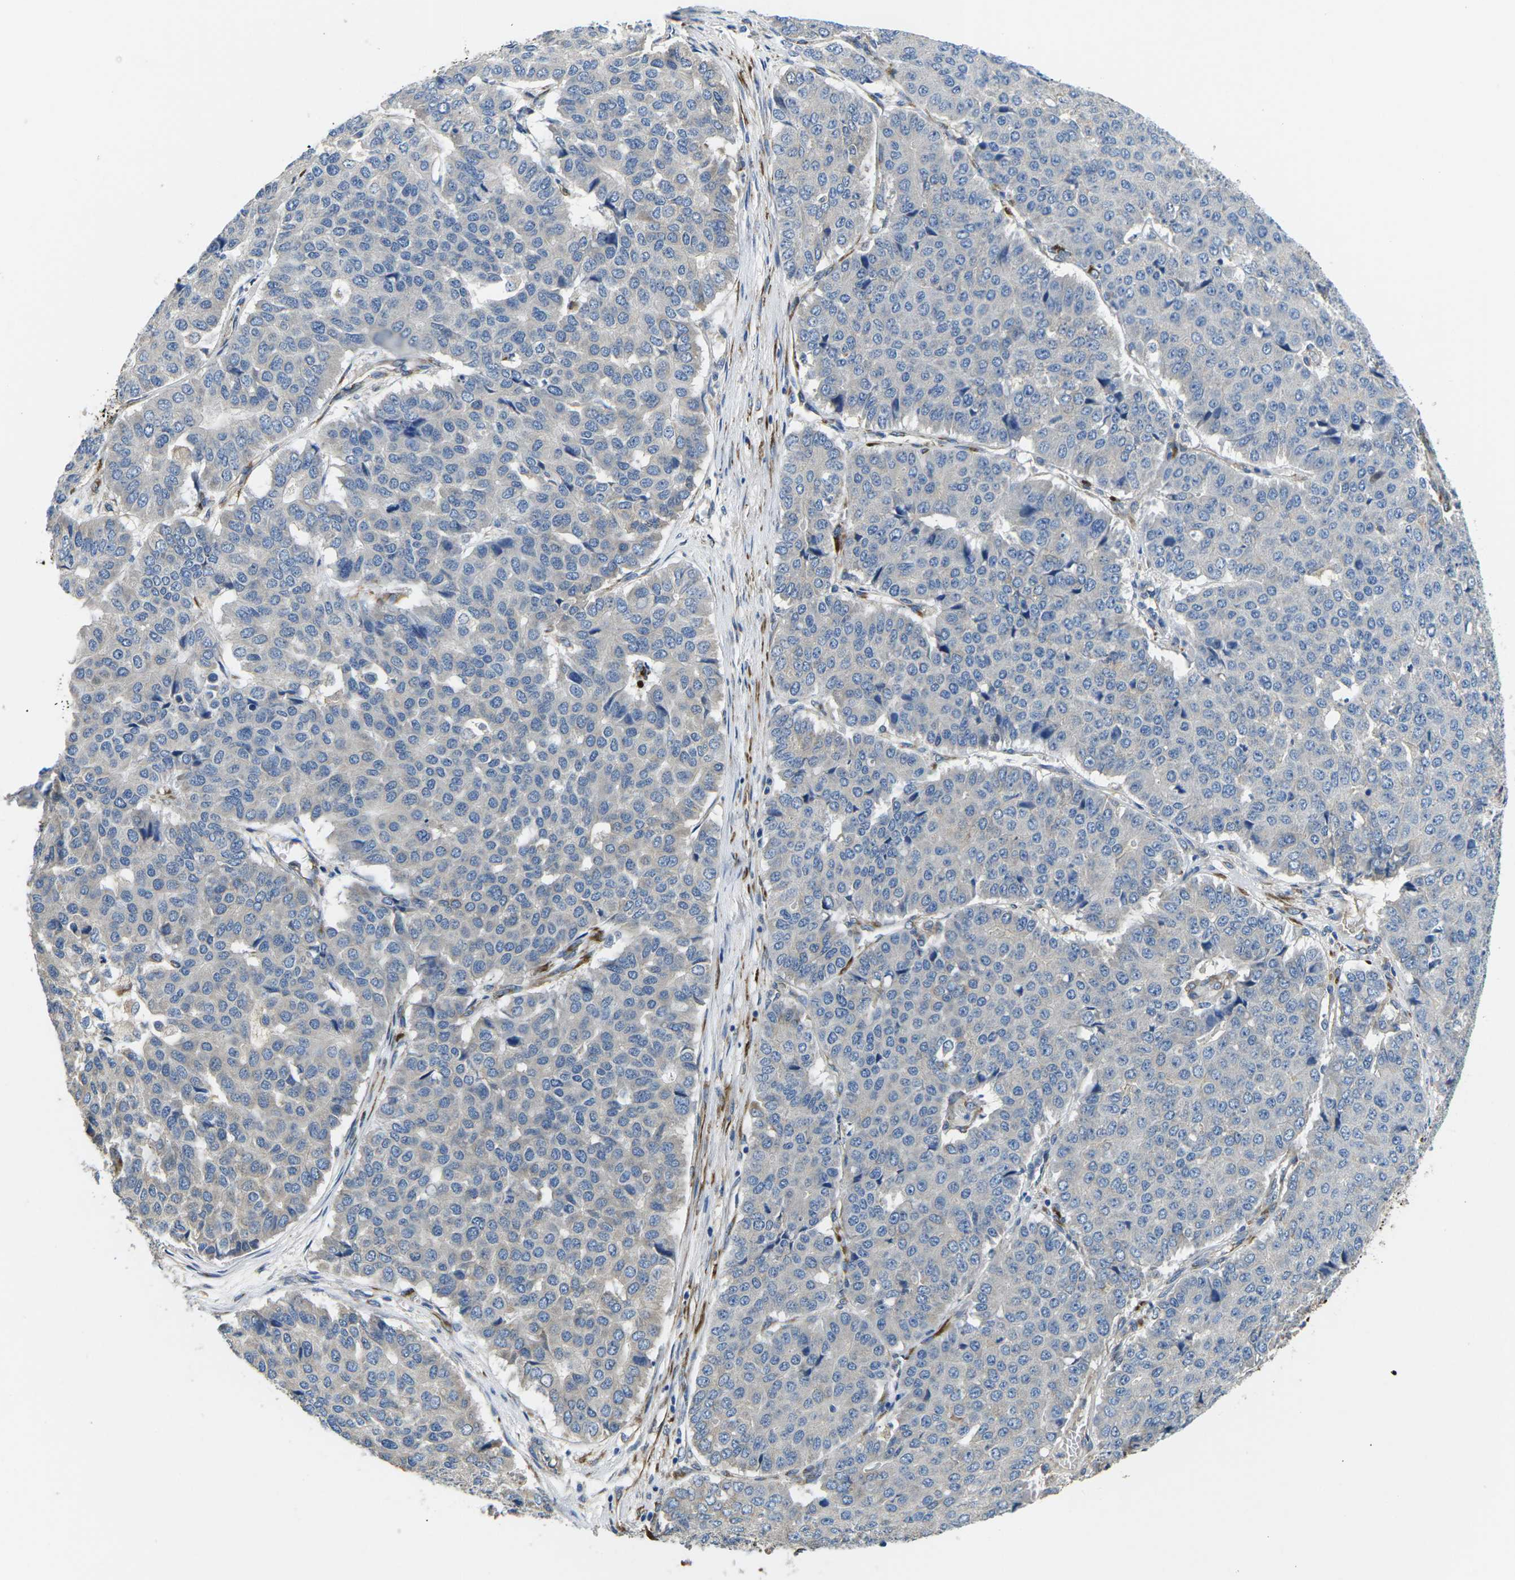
{"staining": {"intensity": "negative", "quantity": "none", "location": "none"}, "tissue": "pancreatic cancer", "cell_type": "Tumor cells", "image_type": "cancer", "snomed": [{"axis": "morphology", "description": "Adenocarcinoma, NOS"}, {"axis": "topography", "description": "Pancreas"}], "caption": "A photomicrograph of human pancreatic cancer (adenocarcinoma) is negative for staining in tumor cells. (DAB immunohistochemistry (IHC), high magnification).", "gene": "PDZD8", "patient": {"sex": "male", "age": 50}}